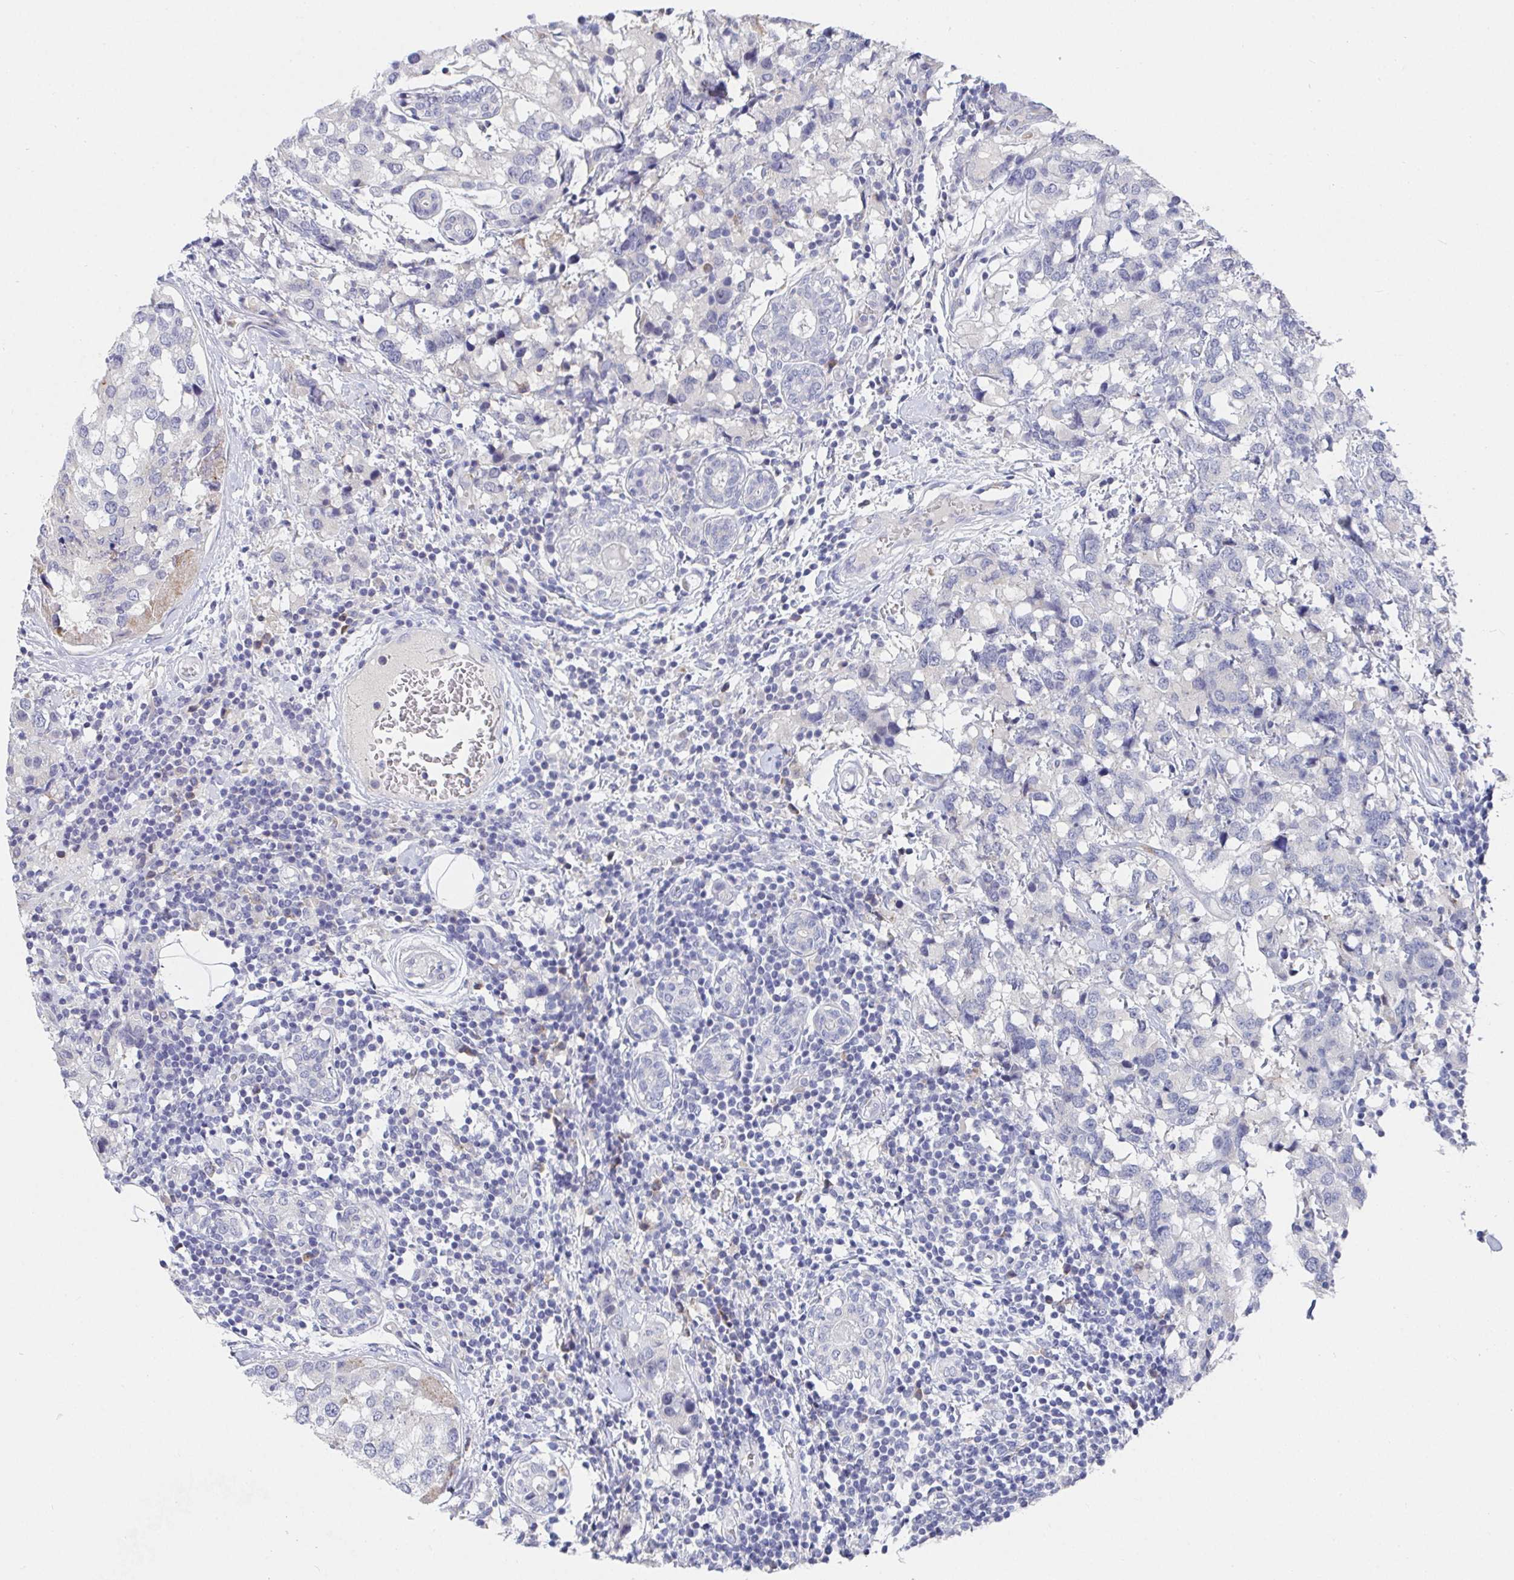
{"staining": {"intensity": "negative", "quantity": "none", "location": "none"}, "tissue": "breast cancer", "cell_type": "Tumor cells", "image_type": "cancer", "snomed": [{"axis": "morphology", "description": "Lobular carcinoma"}, {"axis": "topography", "description": "Breast"}], "caption": "There is no significant positivity in tumor cells of breast cancer.", "gene": "TAS2R39", "patient": {"sex": "female", "age": 59}}